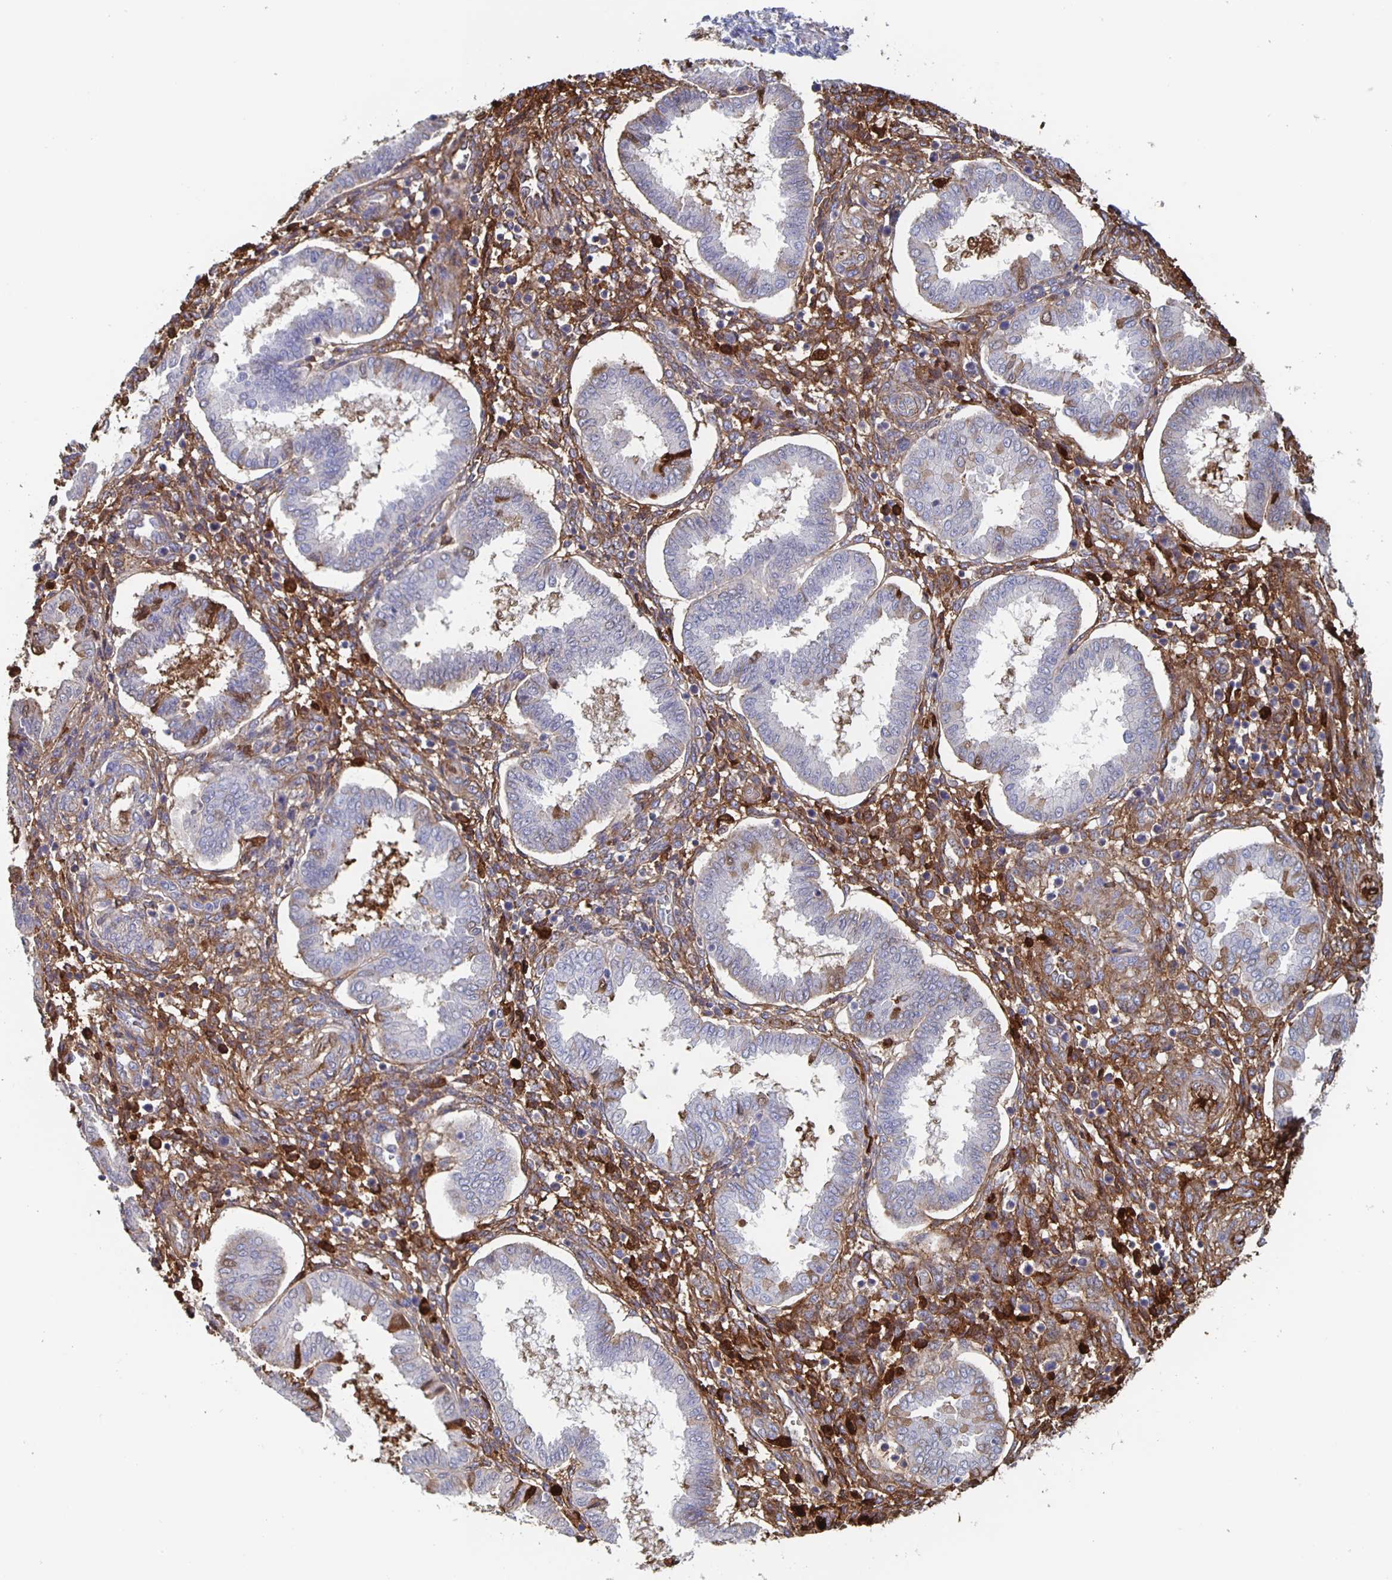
{"staining": {"intensity": "negative", "quantity": "none", "location": "none"}, "tissue": "endometrium", "cell_type": "Cells in endometrial stroma", "image_type": "normal", "snomed": [{"axis": "morphology", "description": "Normal tissue, NOS"}, {"axis": "topography", "description": "Endometrium"}], "caption": "Immunohistochemistry photomicrograph of unremarkable human endometrium stained for a protein (brown), which displays no staining in cells in endometrial stroma.", "gene": "FGA", "patient": {"sex": "female", "age": 24}}